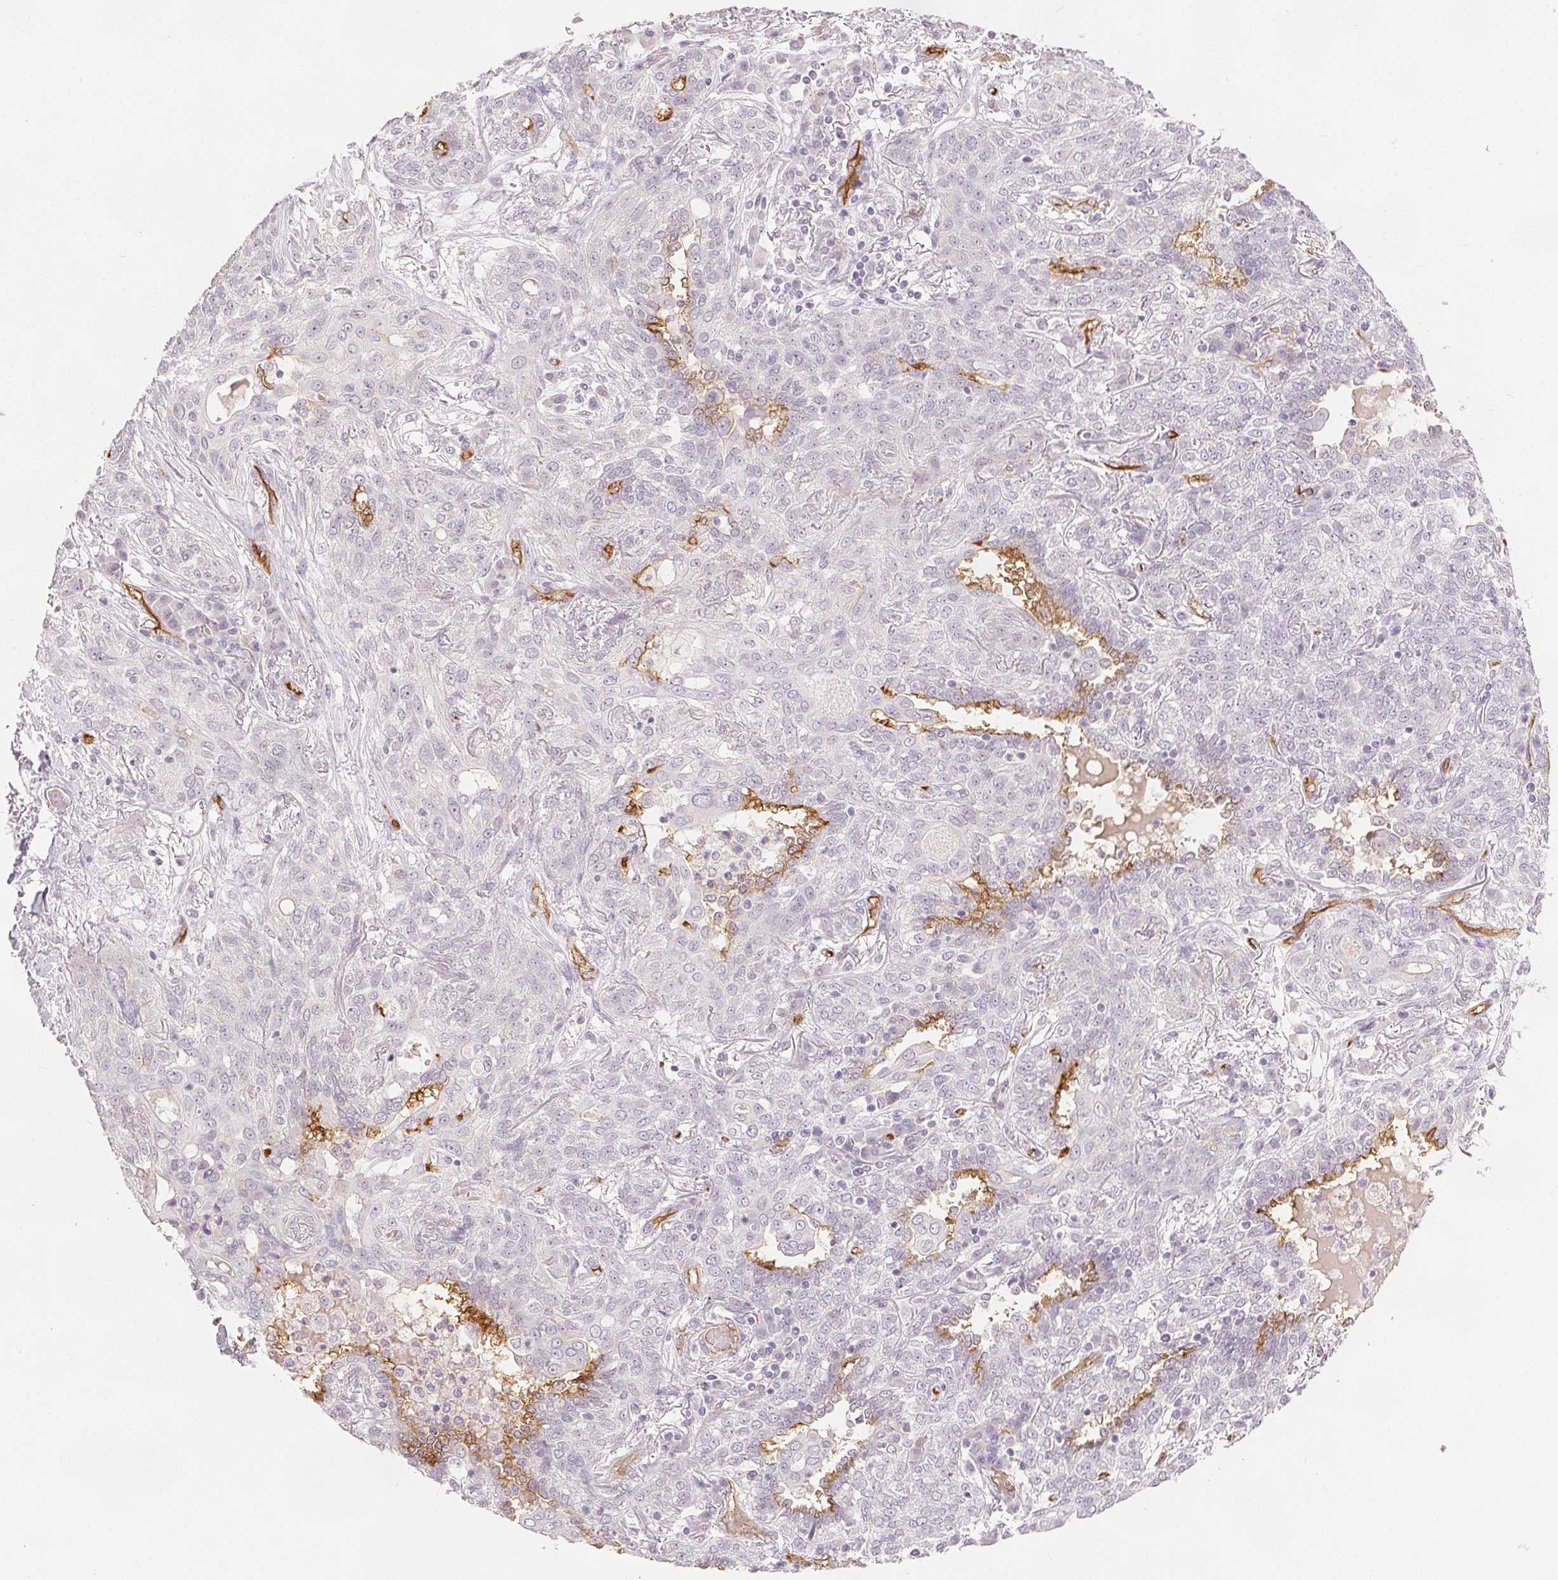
{"staining": {"intensity": "negative", "quantity": "none", "location": "none"}, "tissue": "lung cancer", "cell_type": "Tumor cells", "image_type": "cancer", "snomed": [{"axis": "morphology", "description": "Squamous cell carcinoma, NOS"}, {"axis": "topography", "description": "Lung"}], "caption": "A micrograph of human lung squamous cell carcinoma is negative for staining in tumor cells.", "gene": "PODXL", "patient": {"sex": "female", "age": 70}}